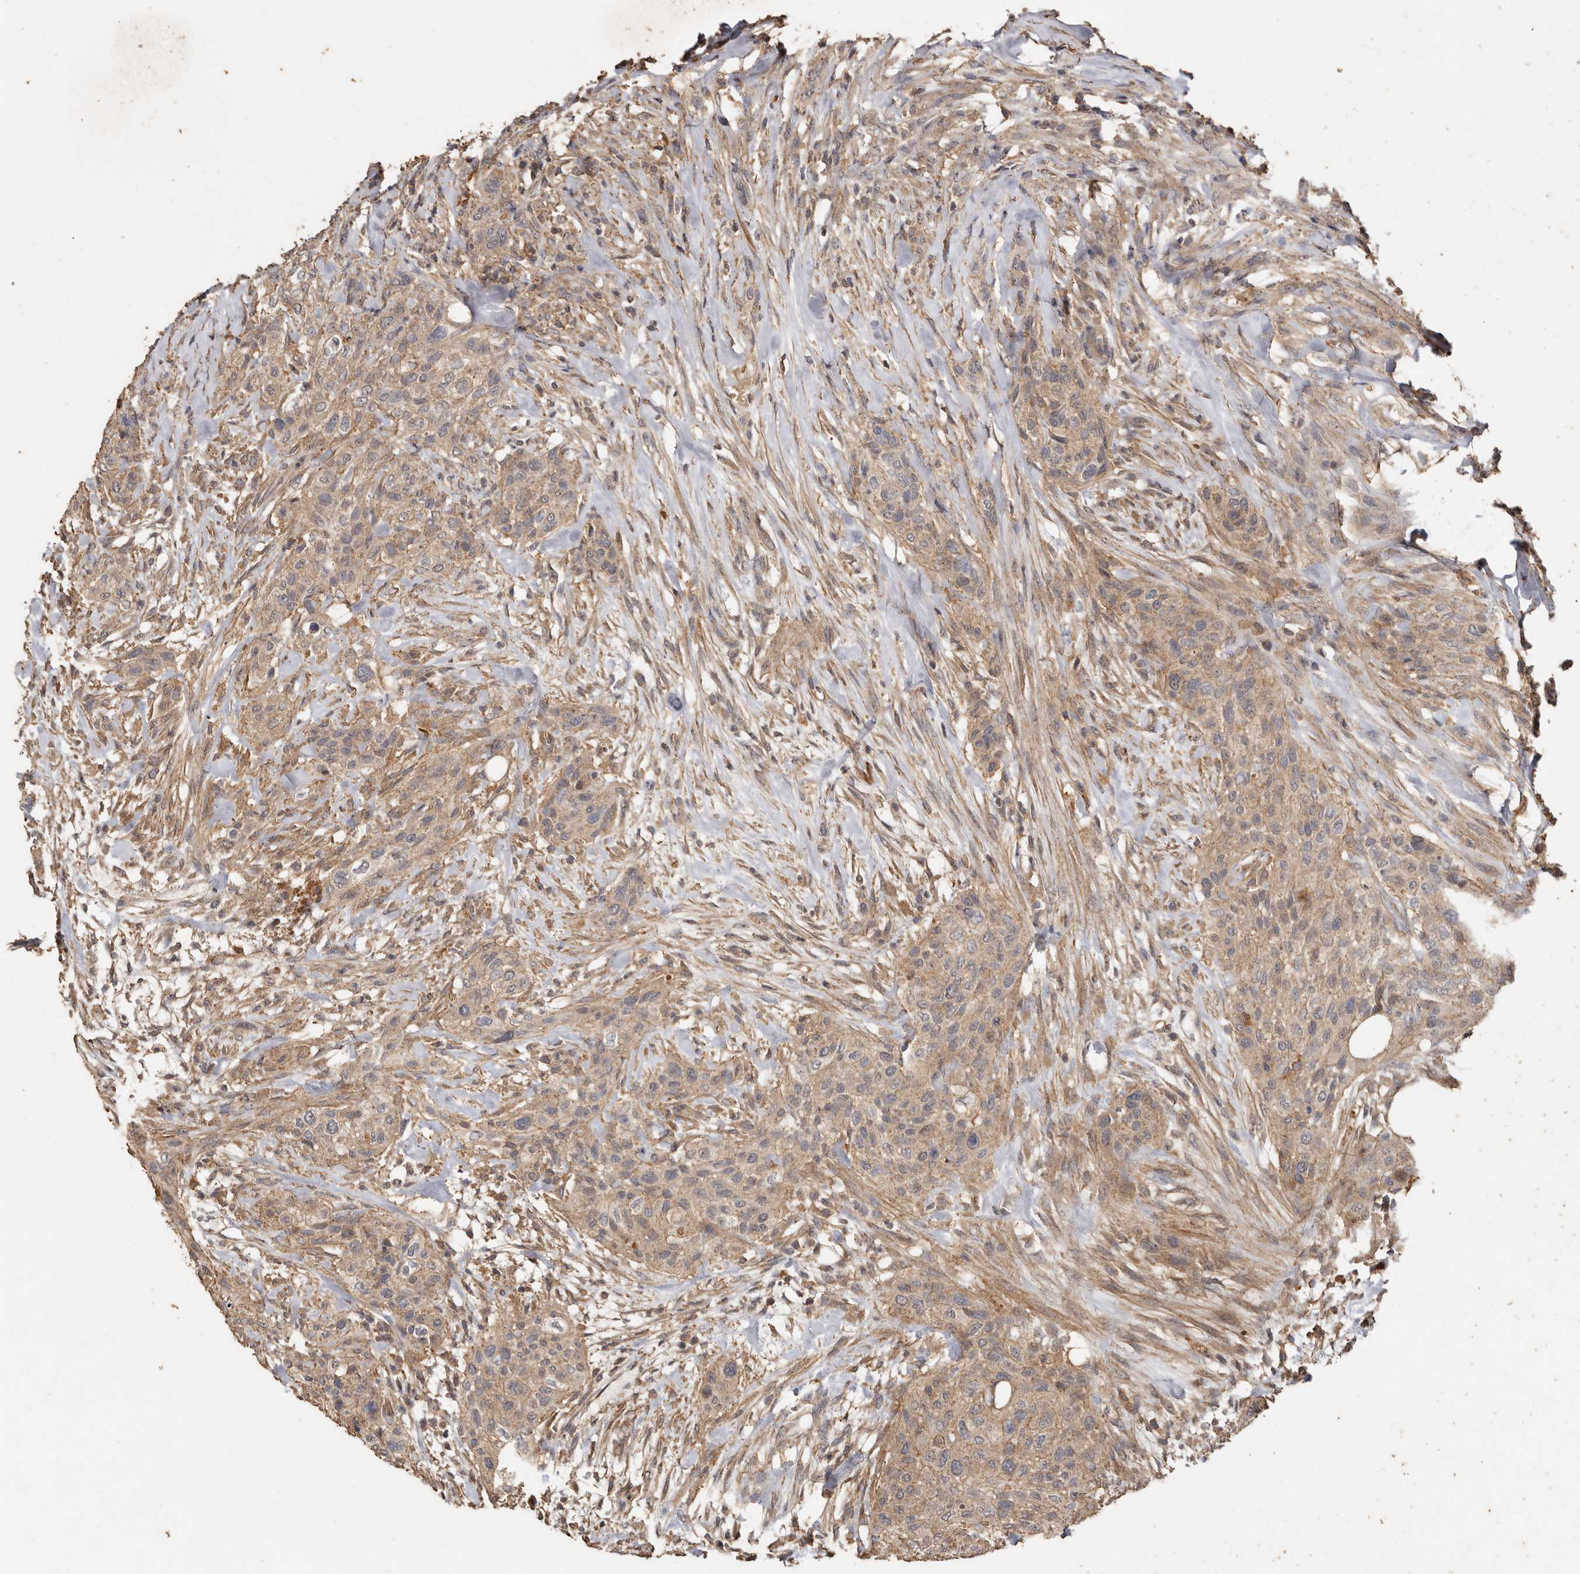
{"staining": {"intensity": "moderate", "quantity": ">75%", "location": "cytoplasmic/membranous"}, "tissue": "urothelial cancer", "cell_type": "Tumor cells", "image_type": "cancer", "snomed": [{"axis": "morphology", "description": "Urothelial carcinoma, High grade"}, {"axis": "topography", "description": "Urinary bladder"}], "caption": "Immunohistochemical staining of urothelial cancer reveals medium levels of moderate cytoplasmic/membranous staining in about >75% of tumor cells.", "gene": "RWDD1", "patient": {"sex": "male", "age": 35}}